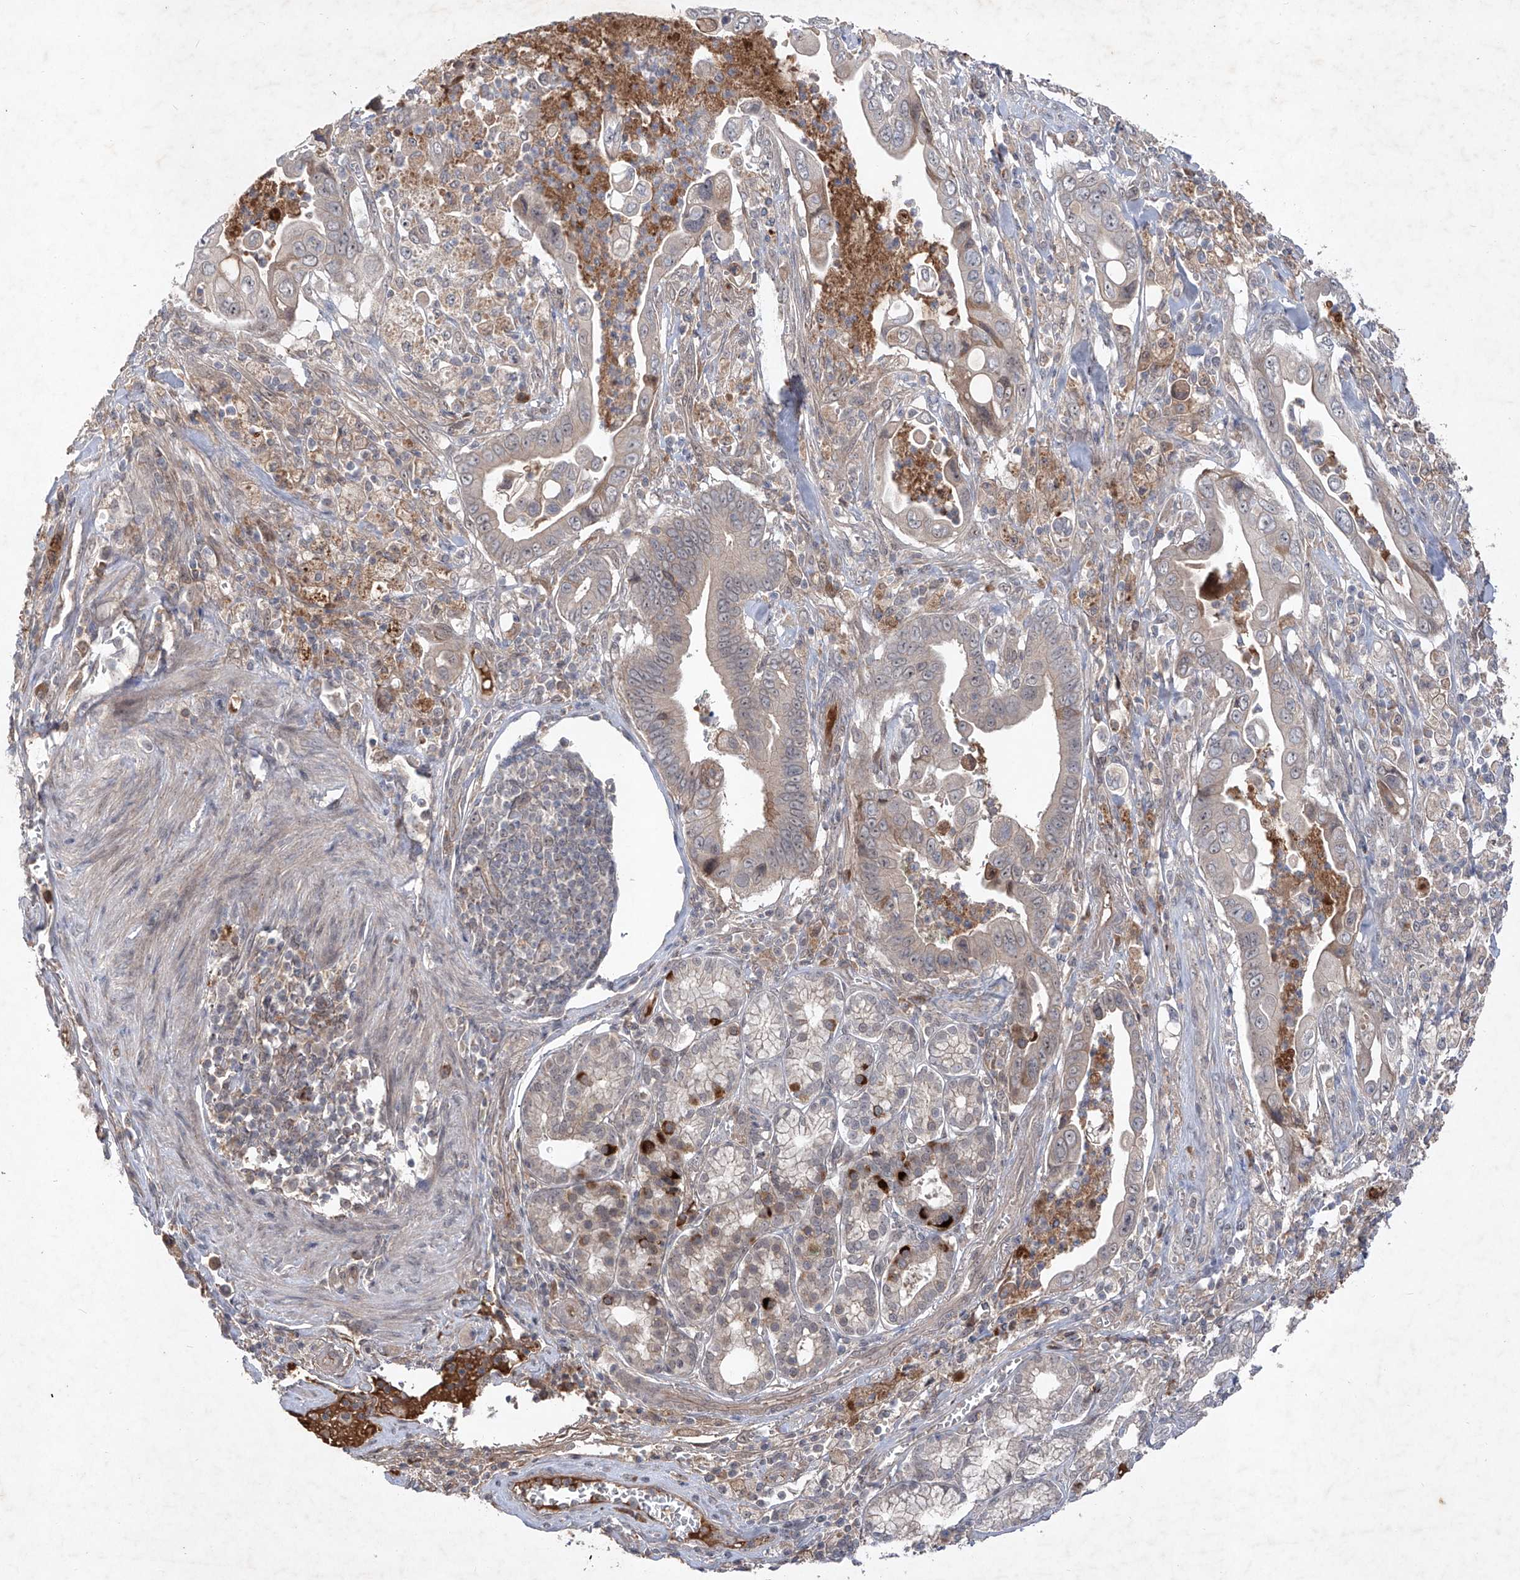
{"staining": {"intensity": "negative", "quantity": "none", "location": "none"}, "tissue": "pancreatic cancer", "cell_type": "Tumor cells", "image_type": "cancer", "snomed": [{"axis": "morphology", "description": "Adenocarcinoma, NOS"}, {"axis": "topography", "description": "Pancreas"}], "caption": "This image is of pancreatic cancer stained with immunohistochemistry (IHC) to label a protein in brown with the nuclei are counter-stained blue. There is no expression in tumor cells.", "gene": "FAM135A", "patient": {"sex": "male", "age": 78}}